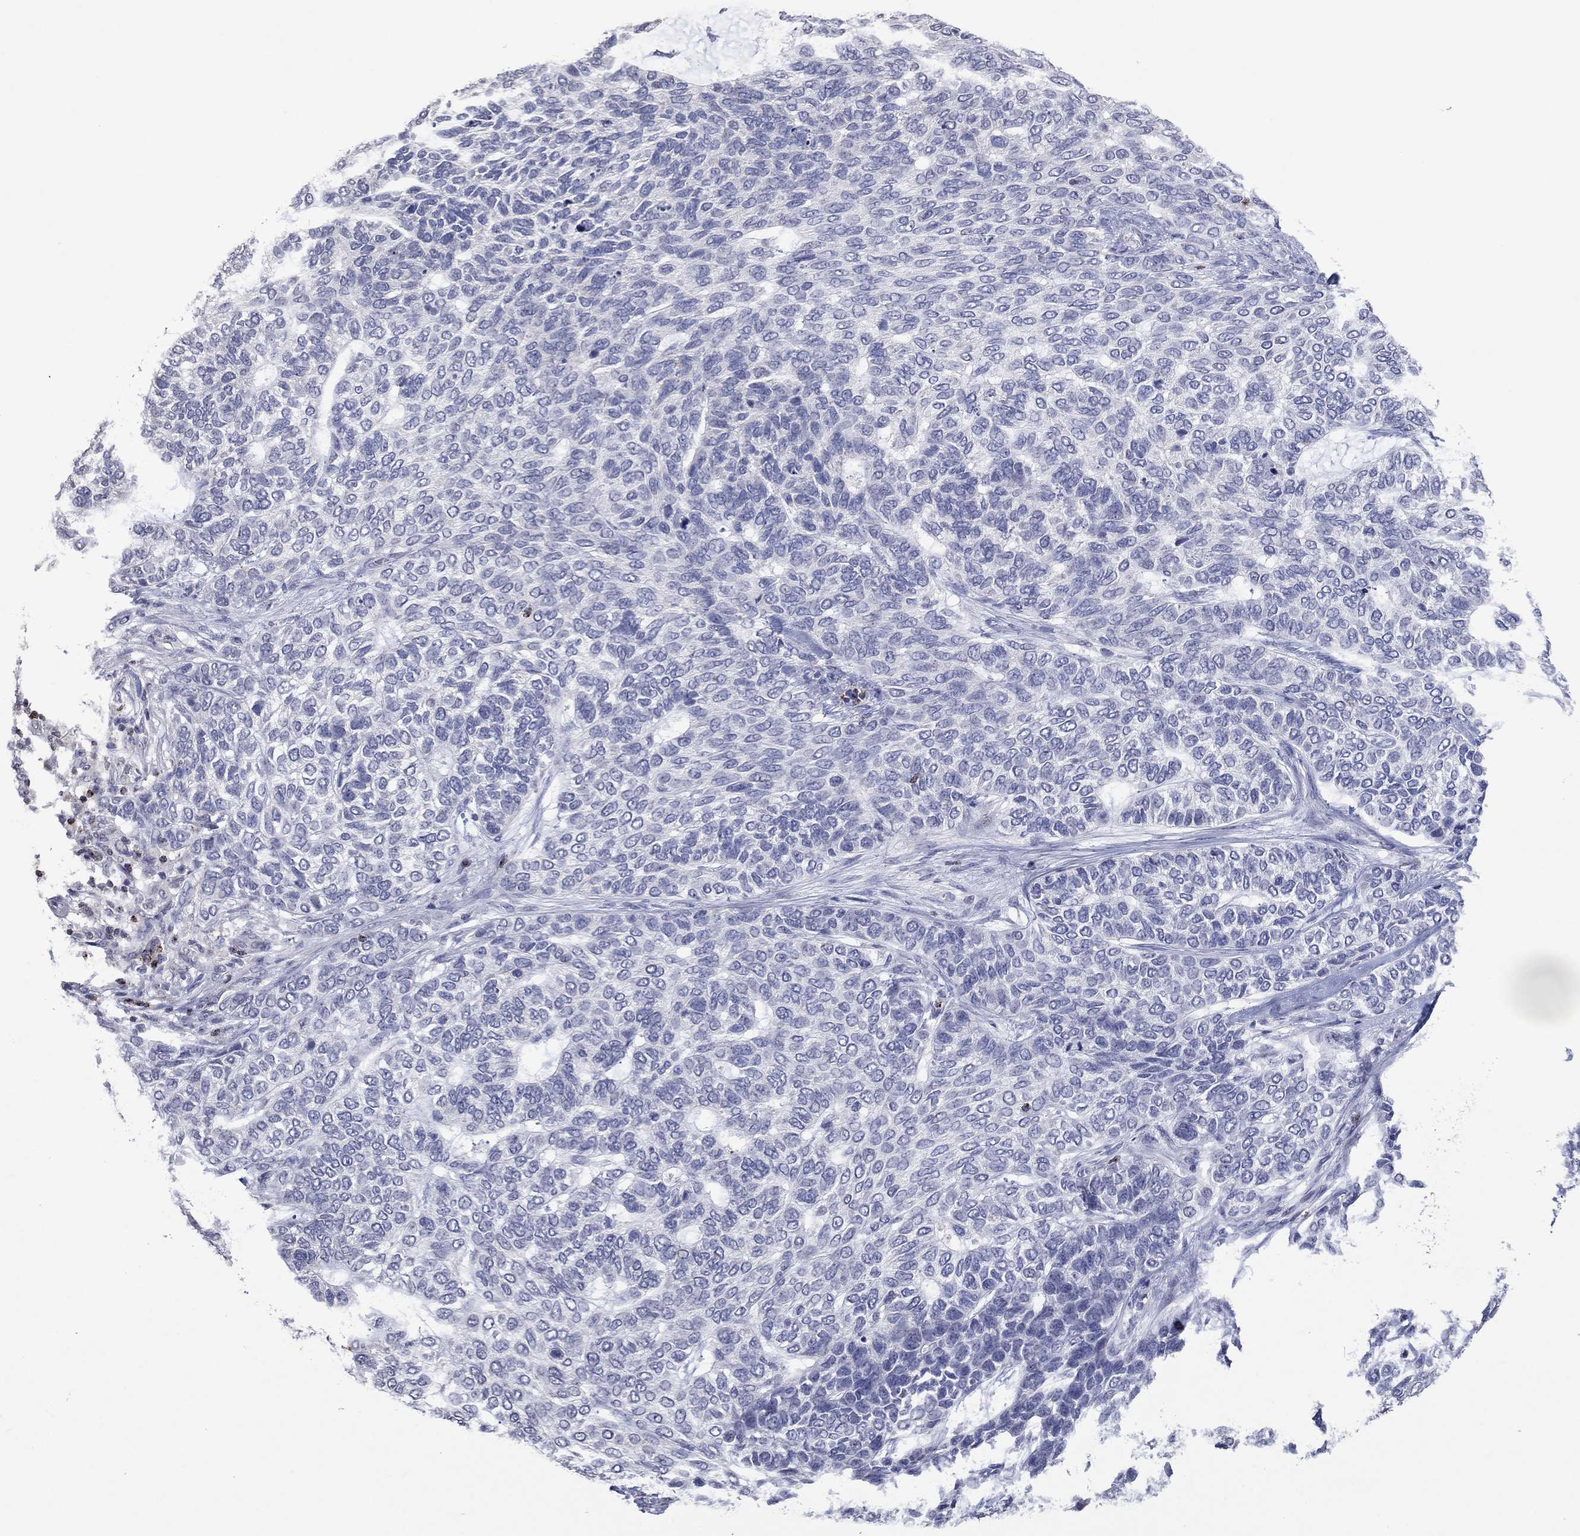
{"staining": {"intensity": "negative", "quantity": "none", "location": "none"}, "tissue": "skin cancer", "cell_type": "Tumor cells", "image_type": "cancer", "snomed": [{"axis": "morphology", "description": "Basal cell carcinoma"}, {"axis": "topography", "description": "Skin"}], "caption": "This is a photomicrograph of immunohistochemistry (IHC) staining of skin cancer (basal cell carcinoma), which shows no positivity in tumor cells. (DAB (3,3'-diaminobenzidine) IHC with hematoxylin counter stain).", "gene": "CCL5", "patient": {"sex": "female", "age": 65}}